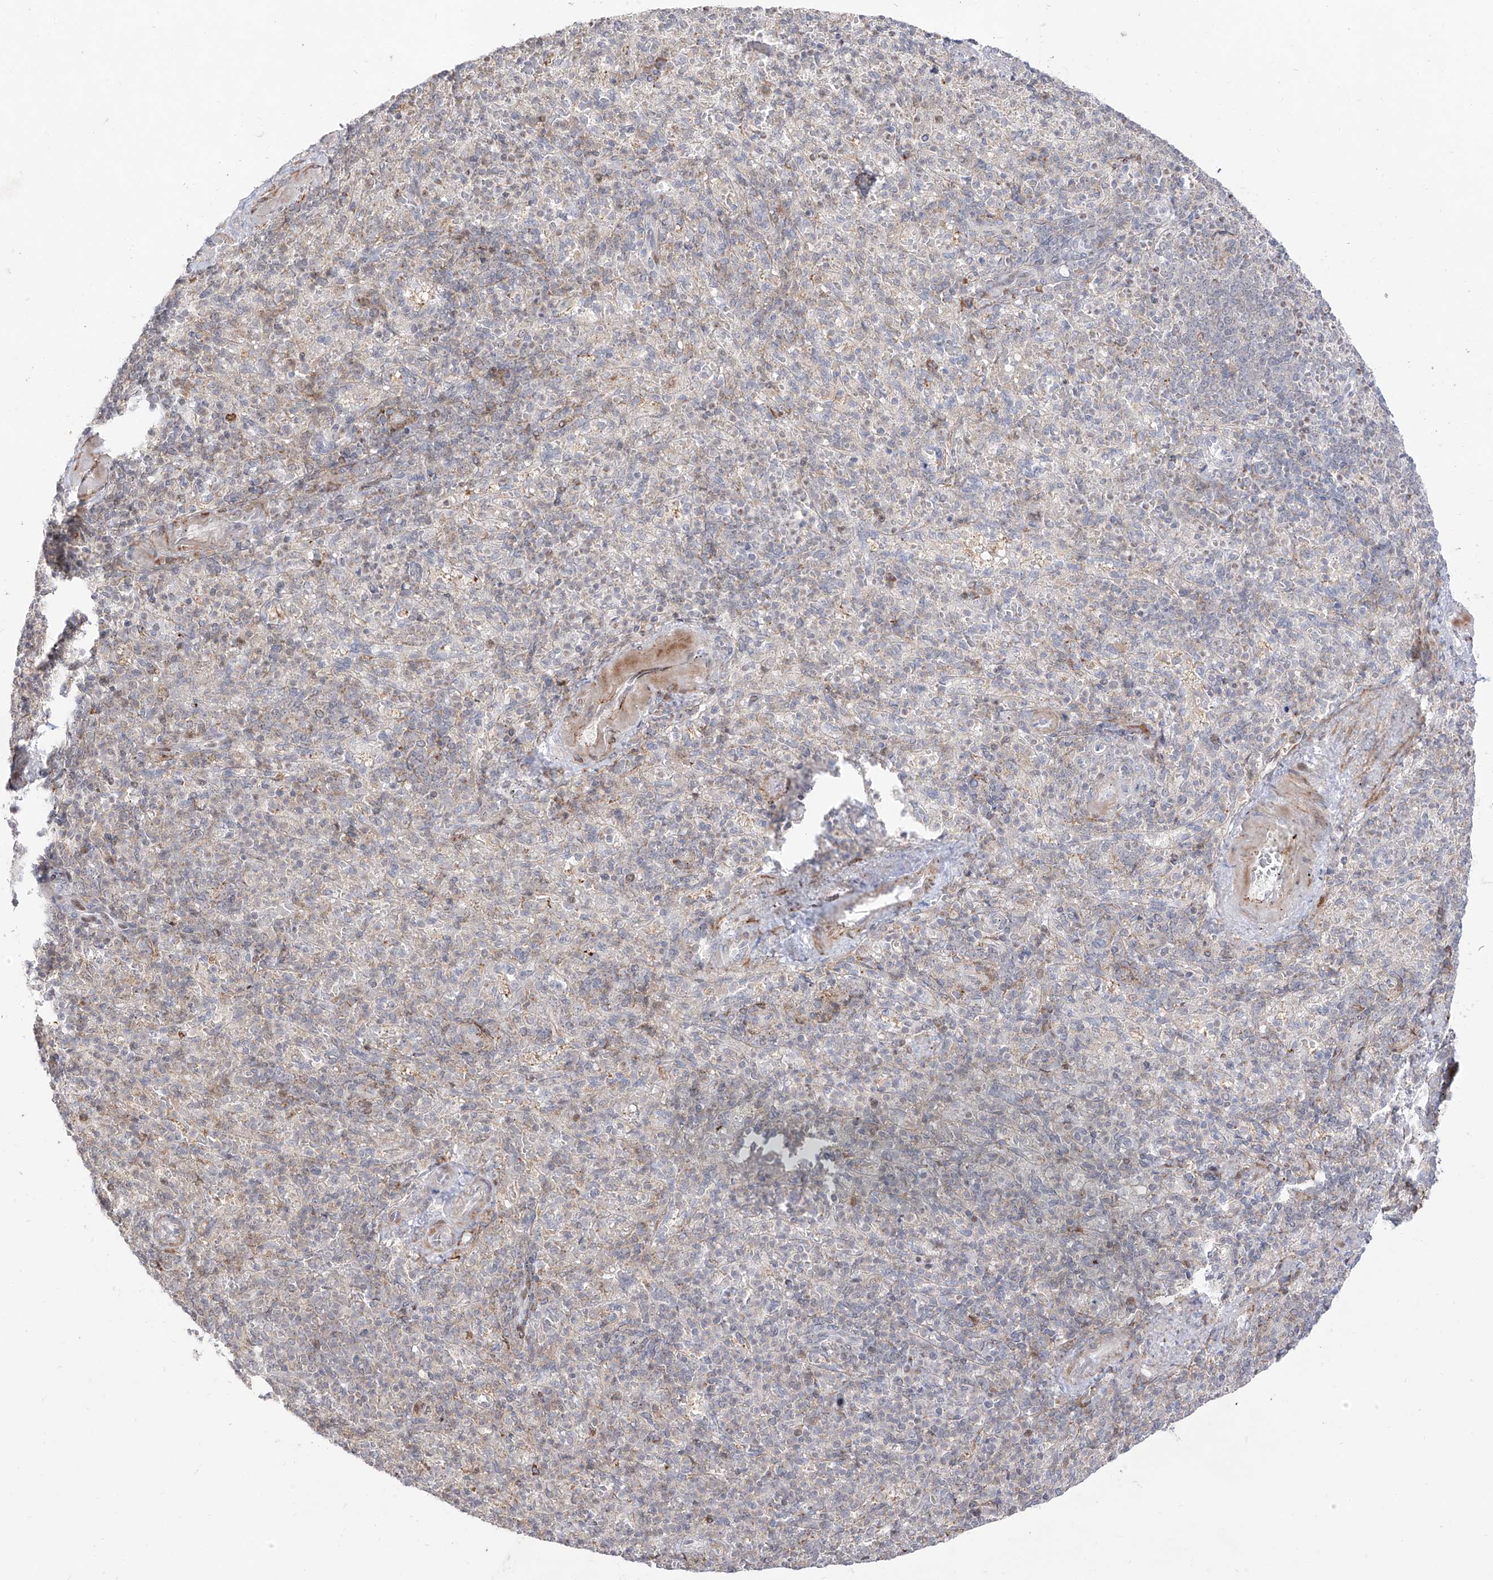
{"staining": {"intensity": "negative", "quantity": "none", "location": "none"}, "tissue": "spleen", "cell_type": "Cells in red pulp", "image_type": "normal", "snomed": [{"axis": "morphology", "description": "Normal tissue, NOS"}, {"axis": "topography", "description": "Spleen"}], "caption": "Micrograph shows no significant protein expression in cells in red pulp of benign spleen.", "gene": "ZNF180", "patient": {"sex": "female", "age": 74}}